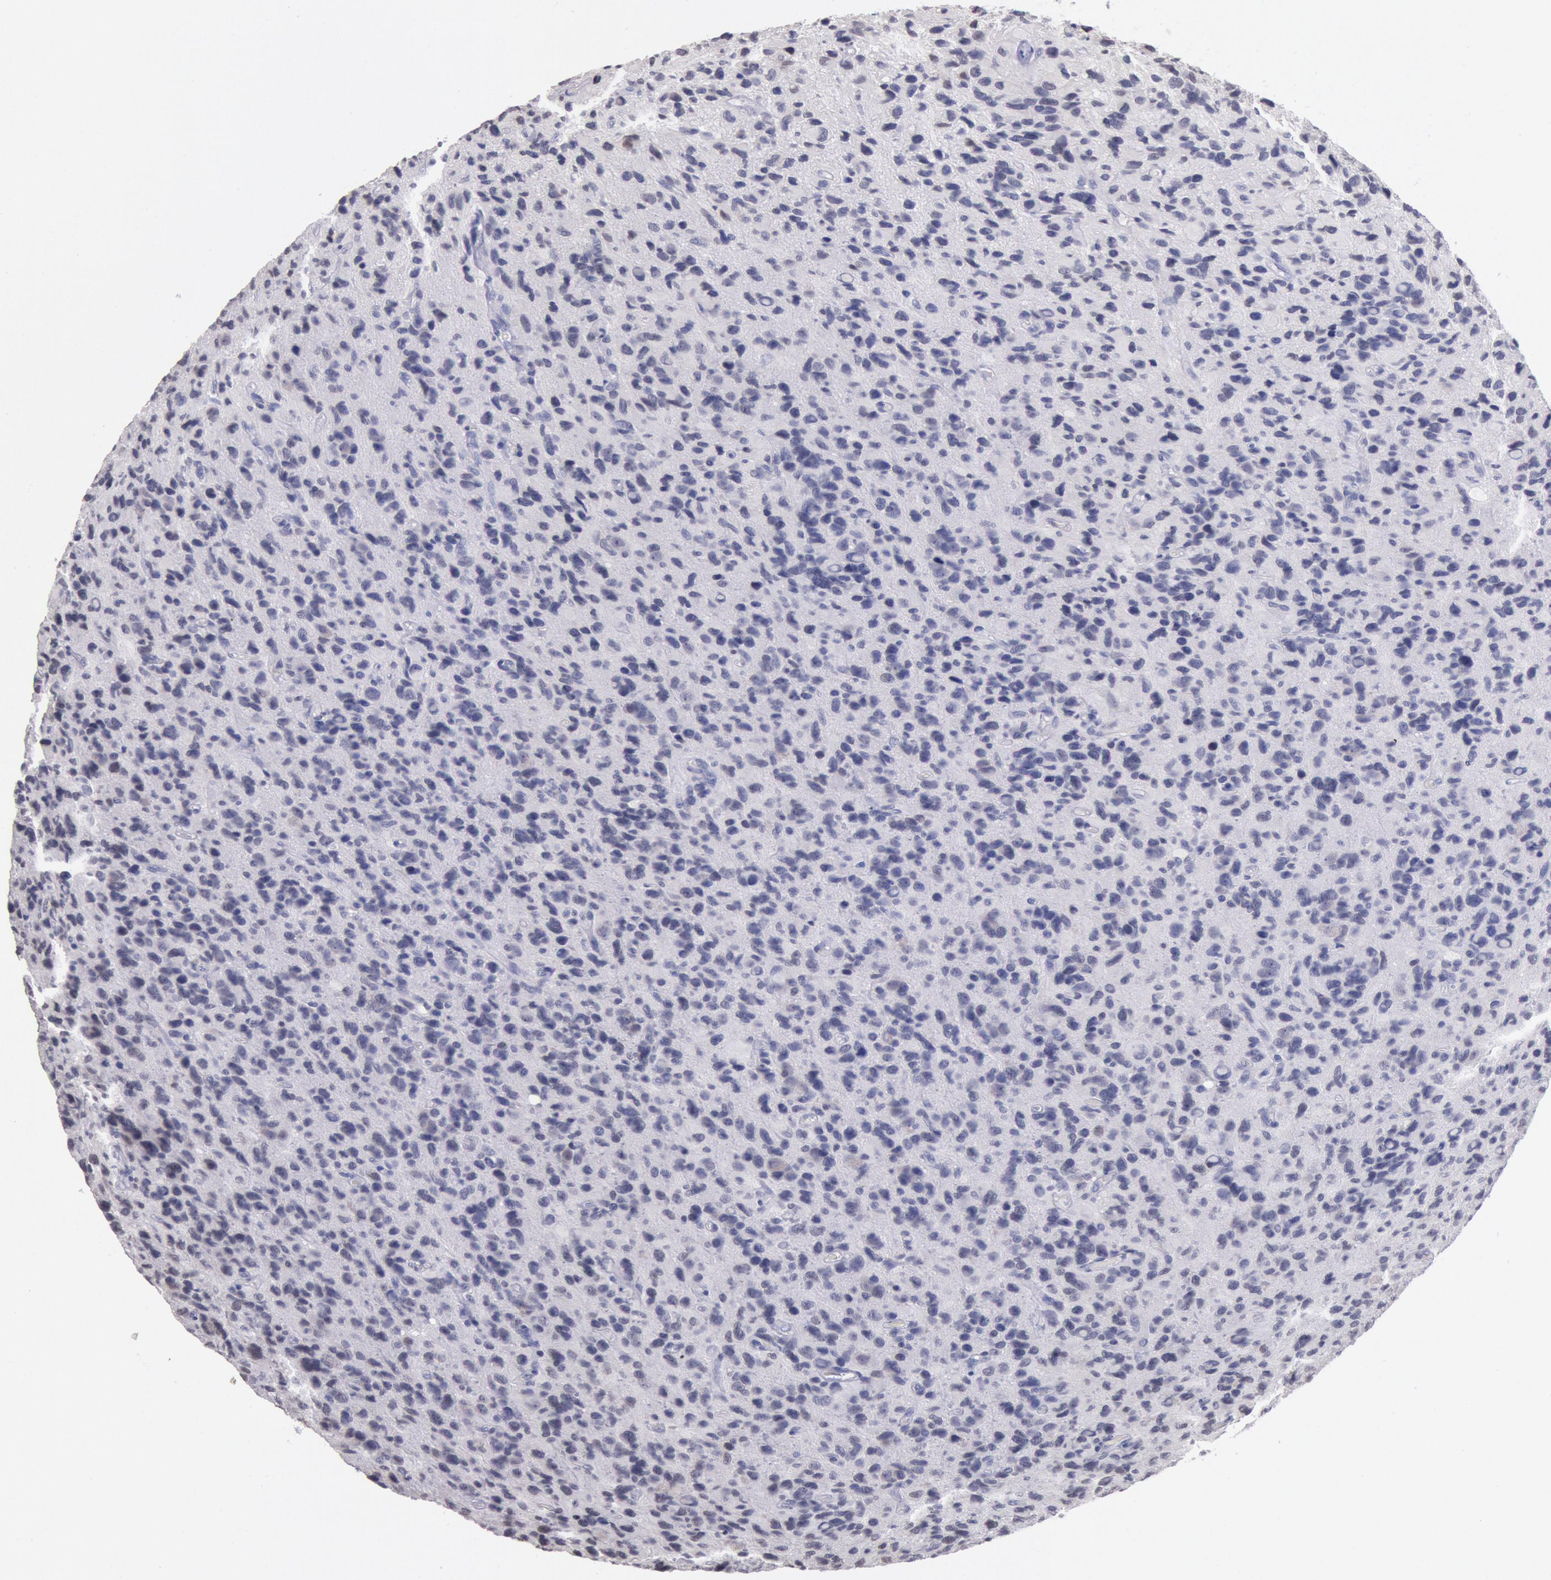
{"staining": {"intensity": "negative", "quantity": "none", "location": "none"}, "tissue": "glioma", "cell_type": "Tumor cells", "image_type": "cancer", "snomed": [{"axis": "morphology", "description": "Glioma, malignant, High grade"}, {"axis": "topography", "description": "Brain"}], "caption": "A photomicrograph of glioma stained for a protein shows no brown staining in tumor cells.", "gene": "MYH7", "patient": {"sex": "male", "age": 77}}